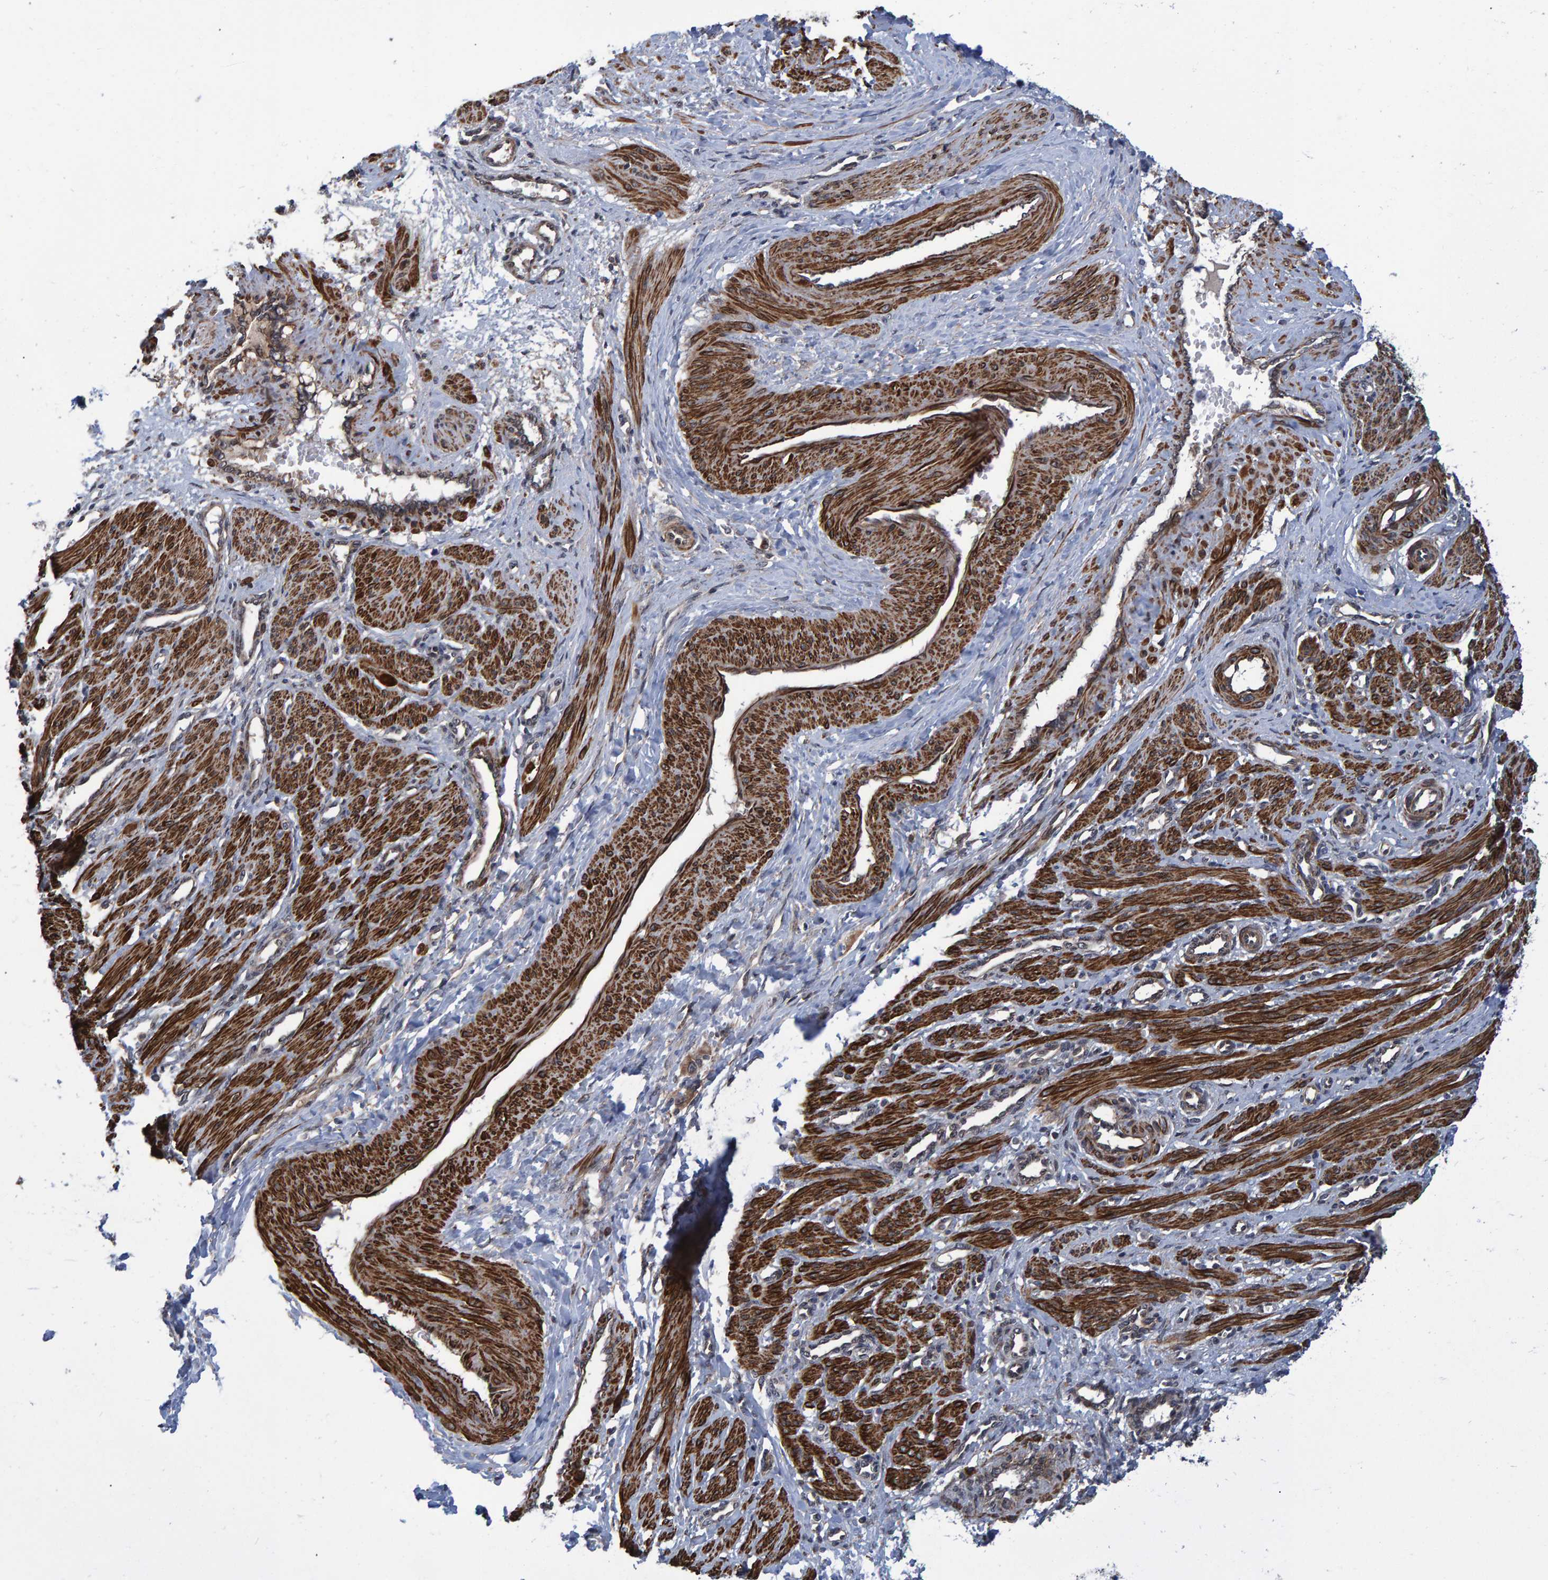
{"staining": {"intensity": "strong", "quantity": ">75%", "location": "cytoplasmic/membranous"}, "tissue": "smooth muscle", "cell_type": "Smooth muscle cells", "image_type": "normal", "snomed": [{"axis": "morphology", "description": "Normal tissue, NOS"}, {"axis": "topography", "description": "Endometrium"}], "caption": "Immunohistochemical staining of normal human smooth muscle shows high levels of strong cytoplasmic/membranous positivity in approximately >75% of smooth muscle cells.", "gene": "ATP6V1H", "patient": {"sex": "female", "age": 33}}